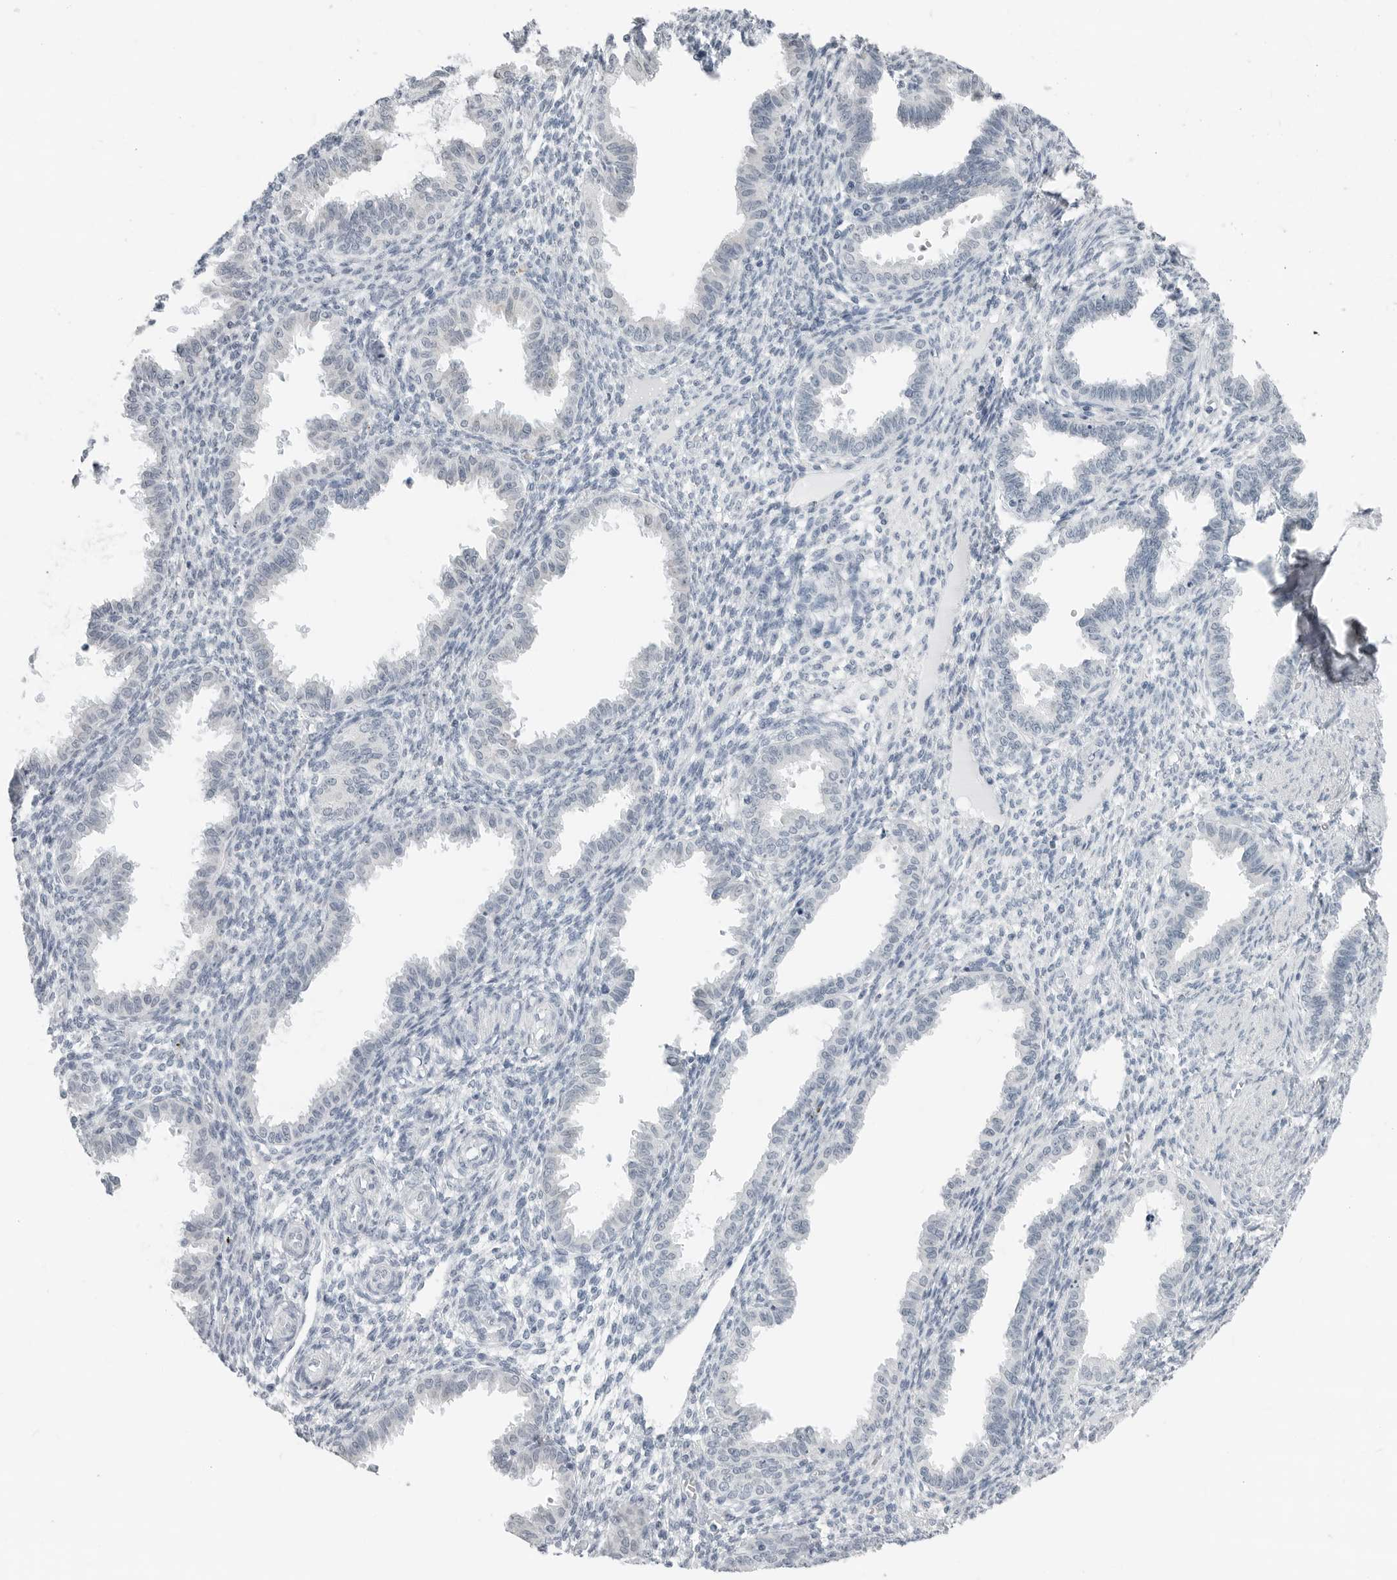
{"staining": {"intensity": "negative", "quantity": "none", "location": "none"}, "tissue": "endometrium", "cell_type": "Cells in endometrial stroma", "image_type": "normal", "snomed": [{"axis": "morphology", "description": "Normal tissue, NOS"}, {"axis": "topography", "description": "Endometrium"}], "caption": "Cells in endometrial stroma are negative for protein expression in benign human endometrium. (Immunohistochemistry (ihc), brightfield microscopy, high magnification).", "gene": "XIRP1", "patient": {"sex": "female", "age": 33}}